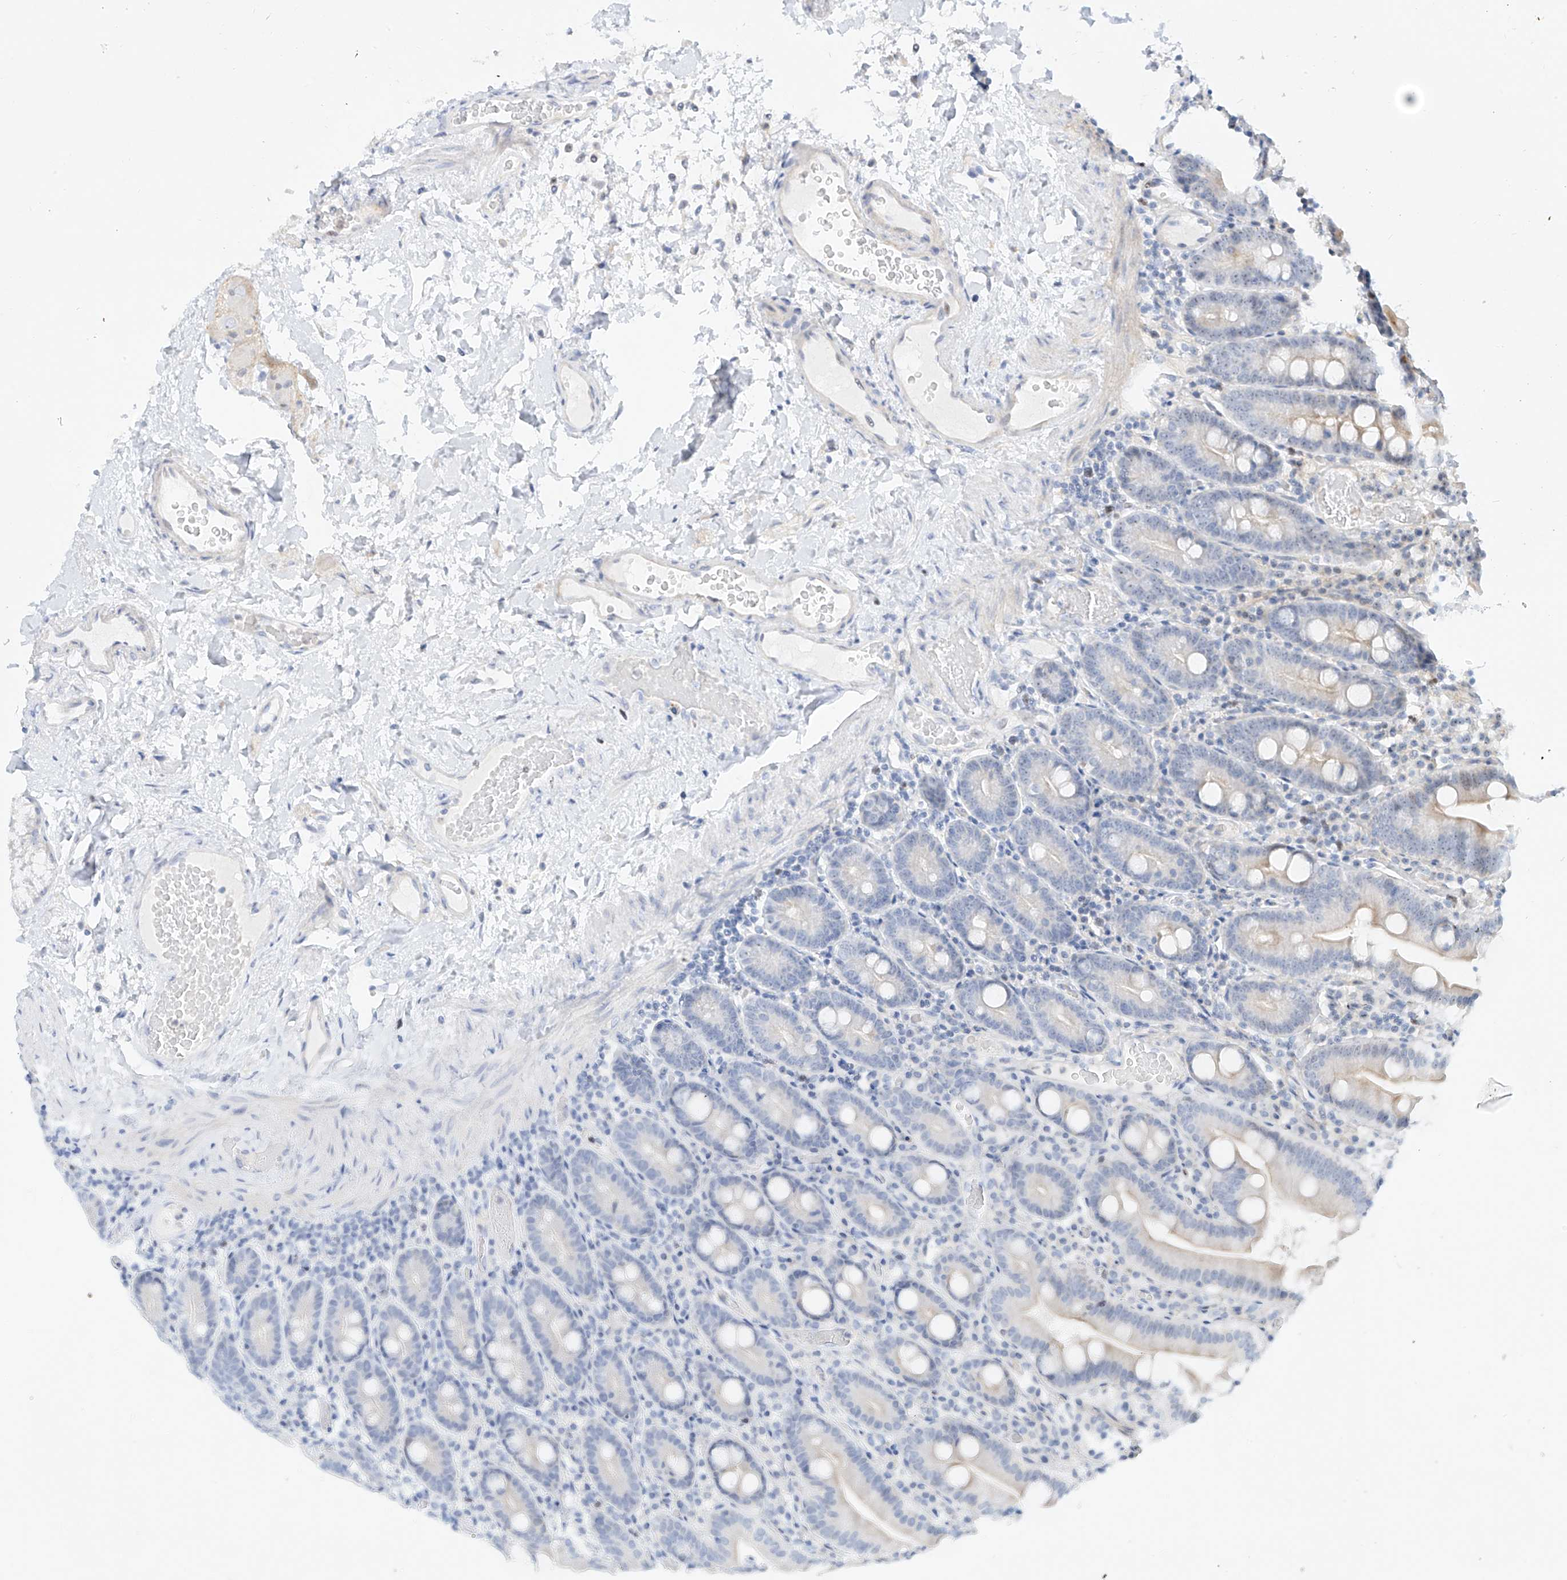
{"staining": {"intensity": "negative", "quantity": "none", "location": "none"}, "tissue": "duodenum", "cell_type": "Glandular cells", "image_type": "normal", "snomed": [{"axis": "morphology", "description": "Normal tissue, NOS"}, {"axis": "topography", "description": "Duodenum"}], "caption": "This is an immunohistochemistry image of unremarkable duodenum. There is no positivity in glandular cells.", "gene": "SNU13", "patient": {"sex": "male", "age": 55}}